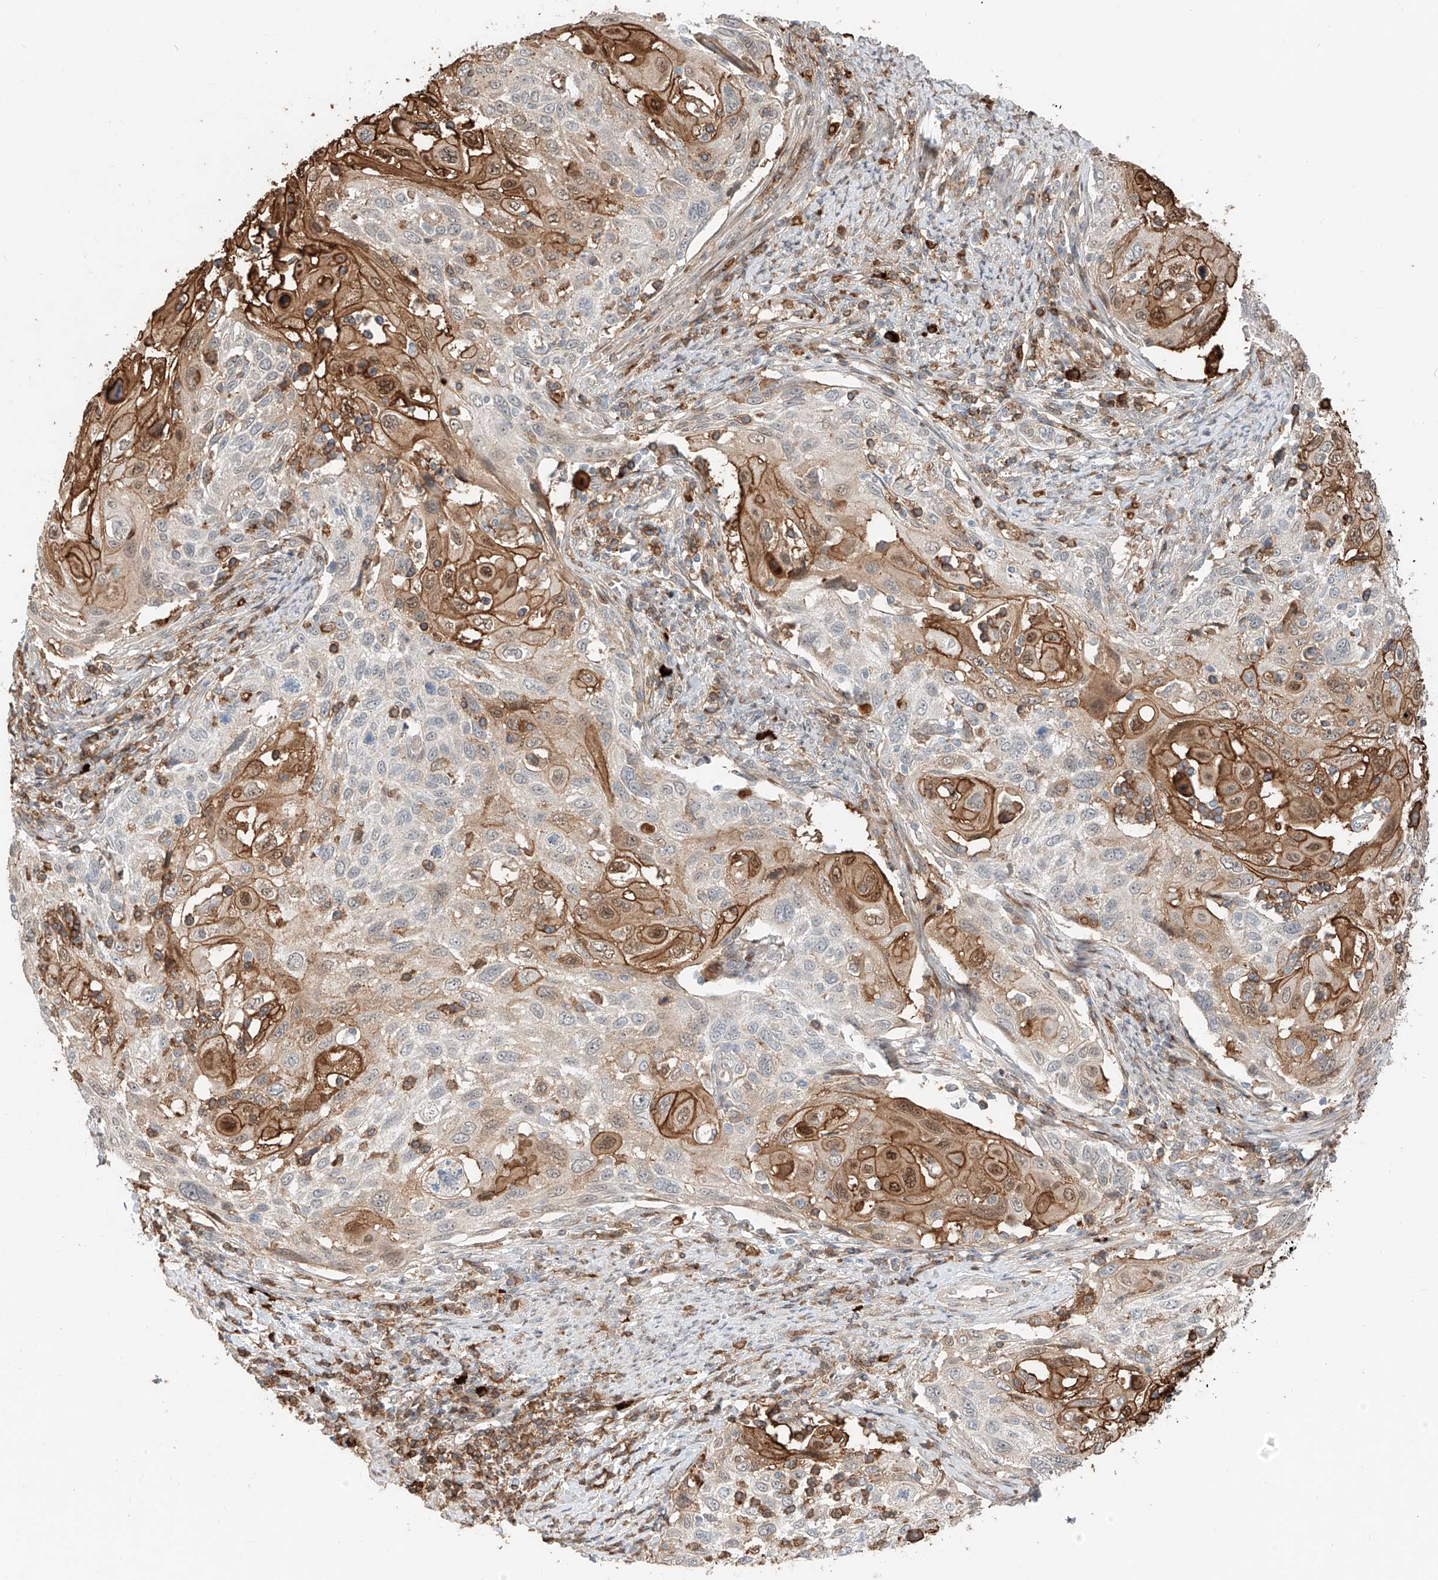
{"staining": {"intensity": "moderate", "quantity": "25%-75%", "location": "cytoplasmic/membranous,nuclear"}, "tissue": "cervical cancer", "cell_type": "Tumor cells", "image_type": "cancer", "snomed": [{"axis": "morphology", "description": "Squamous cell carcinoma, NOS"}, {"axis": "topography", "description": "Cervix"}], "caption": "Human squamous cell carcinoma (cervical) stained with a brown dye demonstrates moderate cytoplasmic/membranous and nuclear positive expression in approximately 25%-75% of tumor cells.", "gene": "CEP162", "patient": {"sex": "female", "age": 70}}